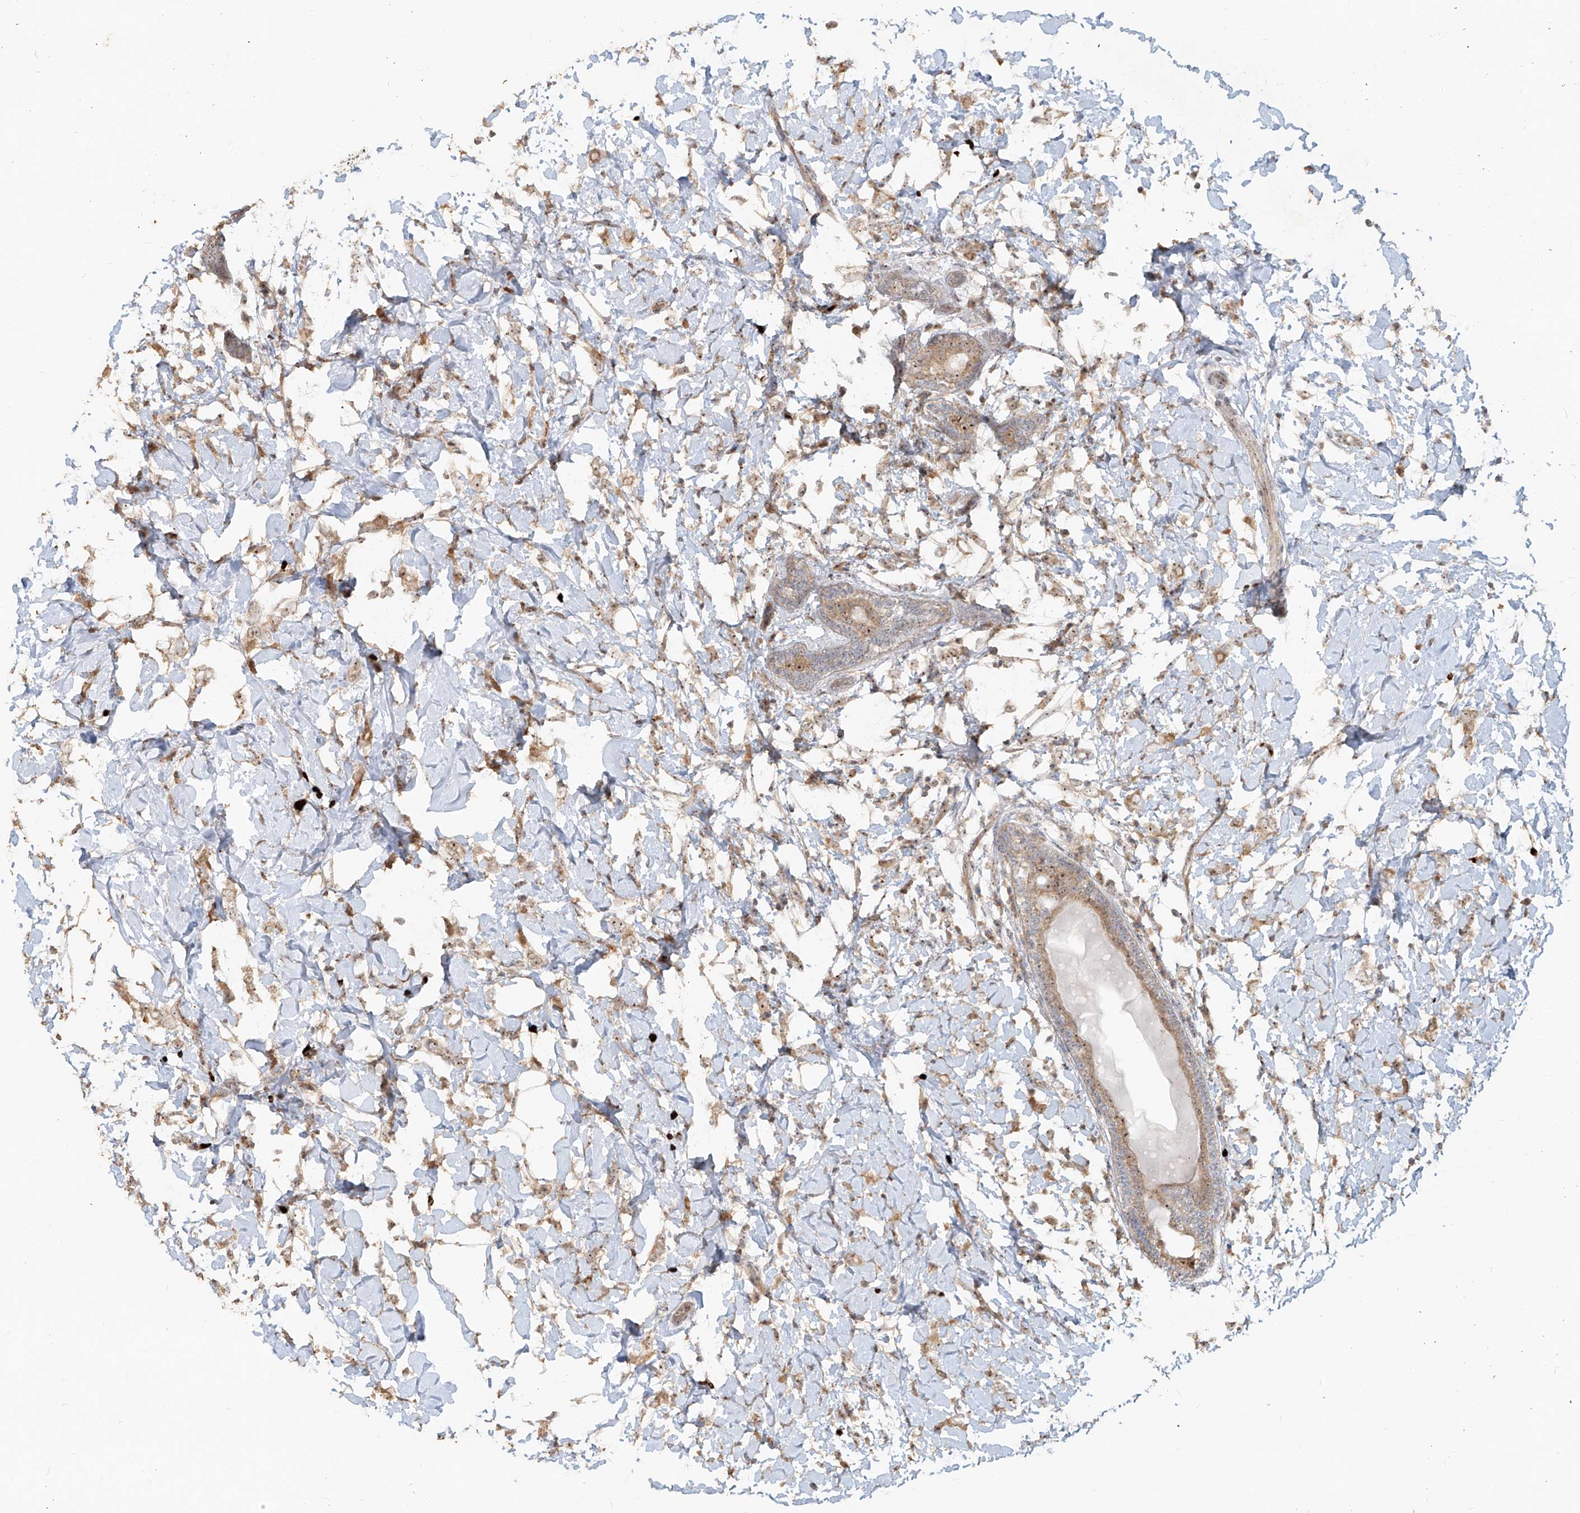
{"staining": {"intensity": "weak", "quantity": ">75%", "location": "cytoplasmic/membranous,nuclear"}, "tissue": "breast cancer", "cell_type": "Tumor cells", "image_type": "cancer", "snomed": [{"axis": "morphology", "description": "Normal tissue, NOS"}, {"axis": "morphology", "description": "Lobular carcinoma"}, {"axis": "topography", "description": "Breast"}], "caption": "Weak cytoplasmic/membranous and nuclear positivity for a protein is seen in about >75% of tumor cells of lobular carcinoma (breast) using immunohistochemistry (IHC).", "gene": "BYSL", "patient": {"sex": "female", "age": 47}}